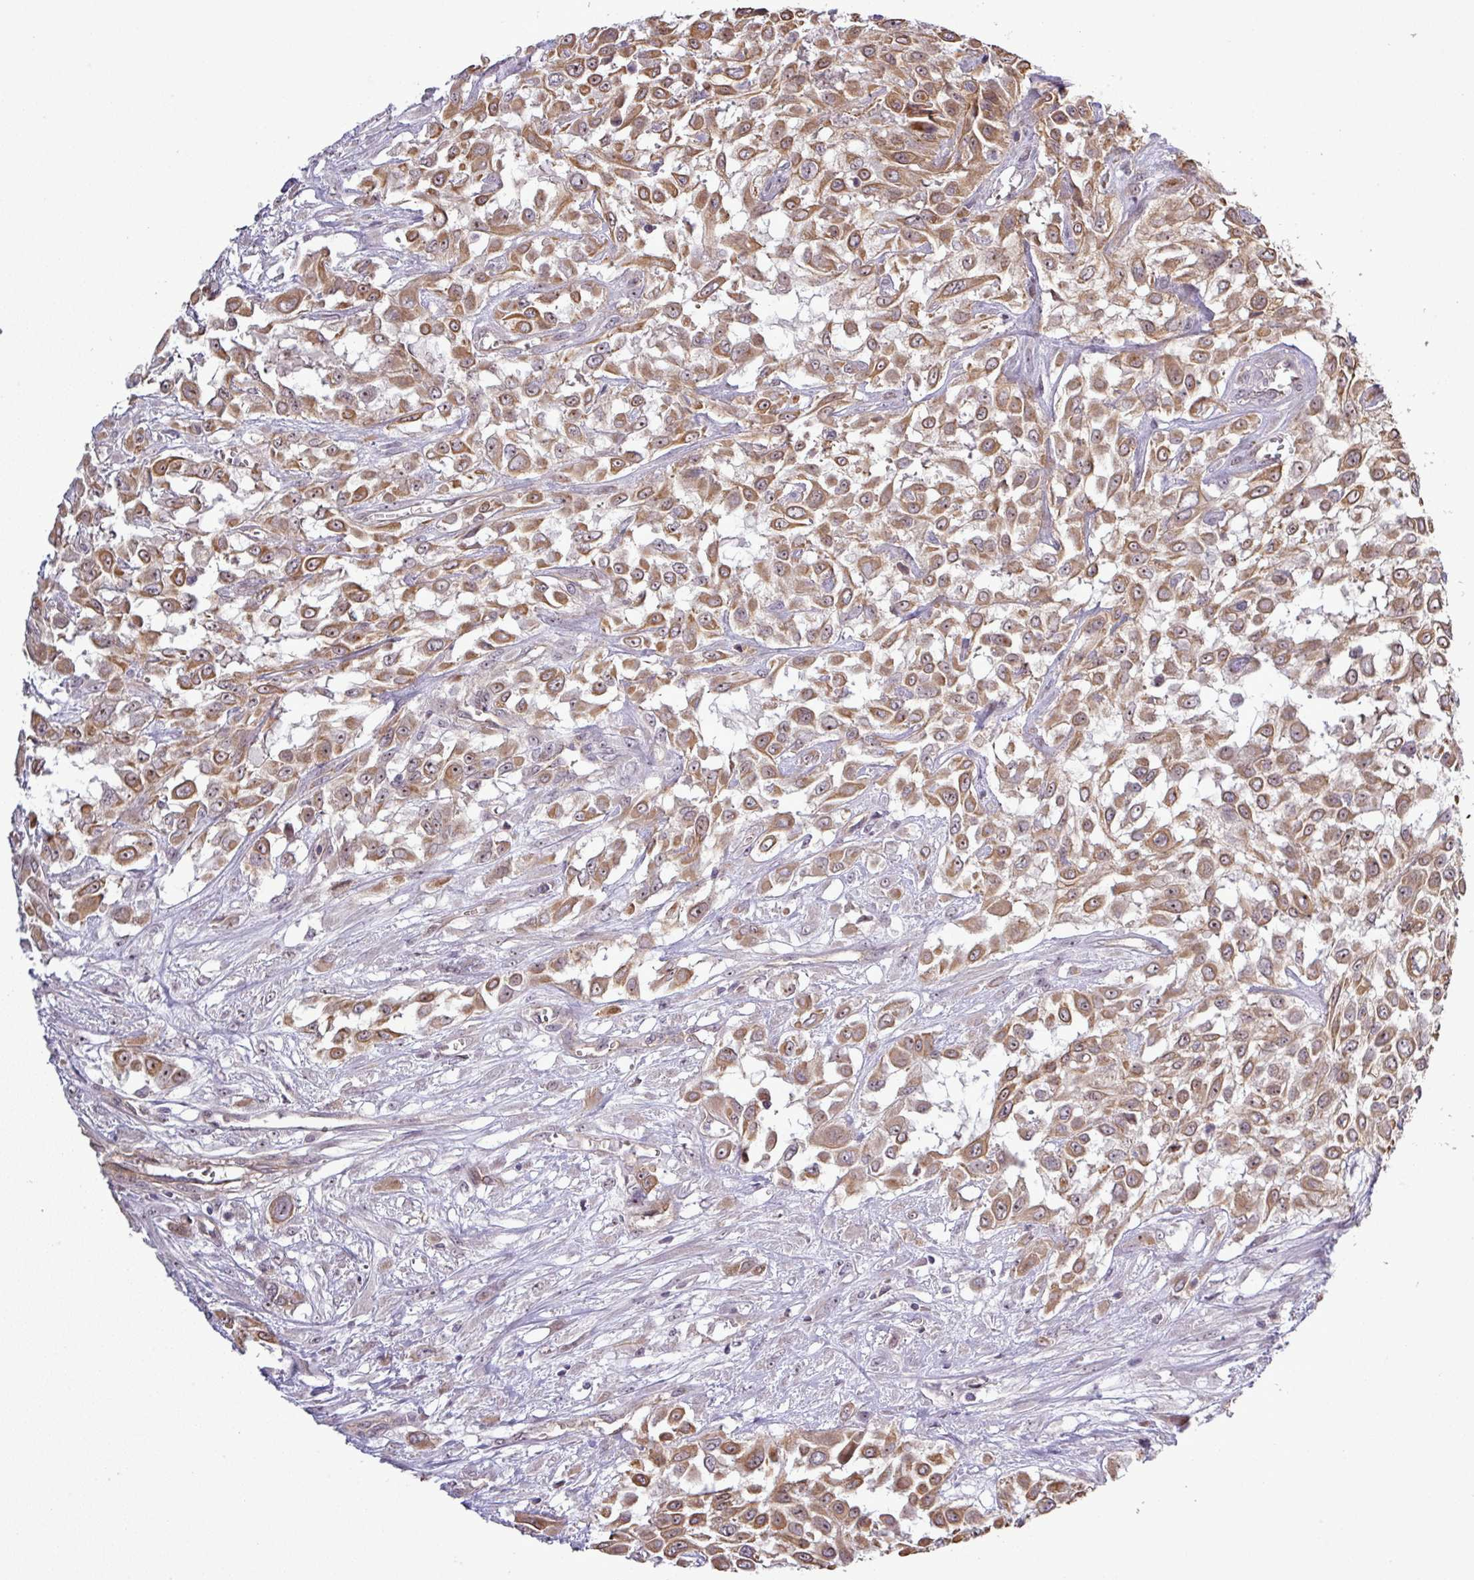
{"staining": {"intensity": "moderate", "quantity": ">75%", "location": "cytoplasmic/membranous,nuclear"}, "tissue": "urothelial cancer", "cell_type": "Tumor cells", "image_type": "cancer", "snomed": [{"axis": "morphology", "description": "Urothelial carcinoma, High grade"}, {"axis": "topography", "description": "Urinary bladder"}], "caption": "The histopathology image displays immunohistochemical staining of high-grade urothelial carcinoma. There is moderate cytoplasmic/membranous and nuclear staining is seen in approximately >75% of tumor cells.", "gene": "PCDH1", "patient": {"sex": "male", "age": 57}}